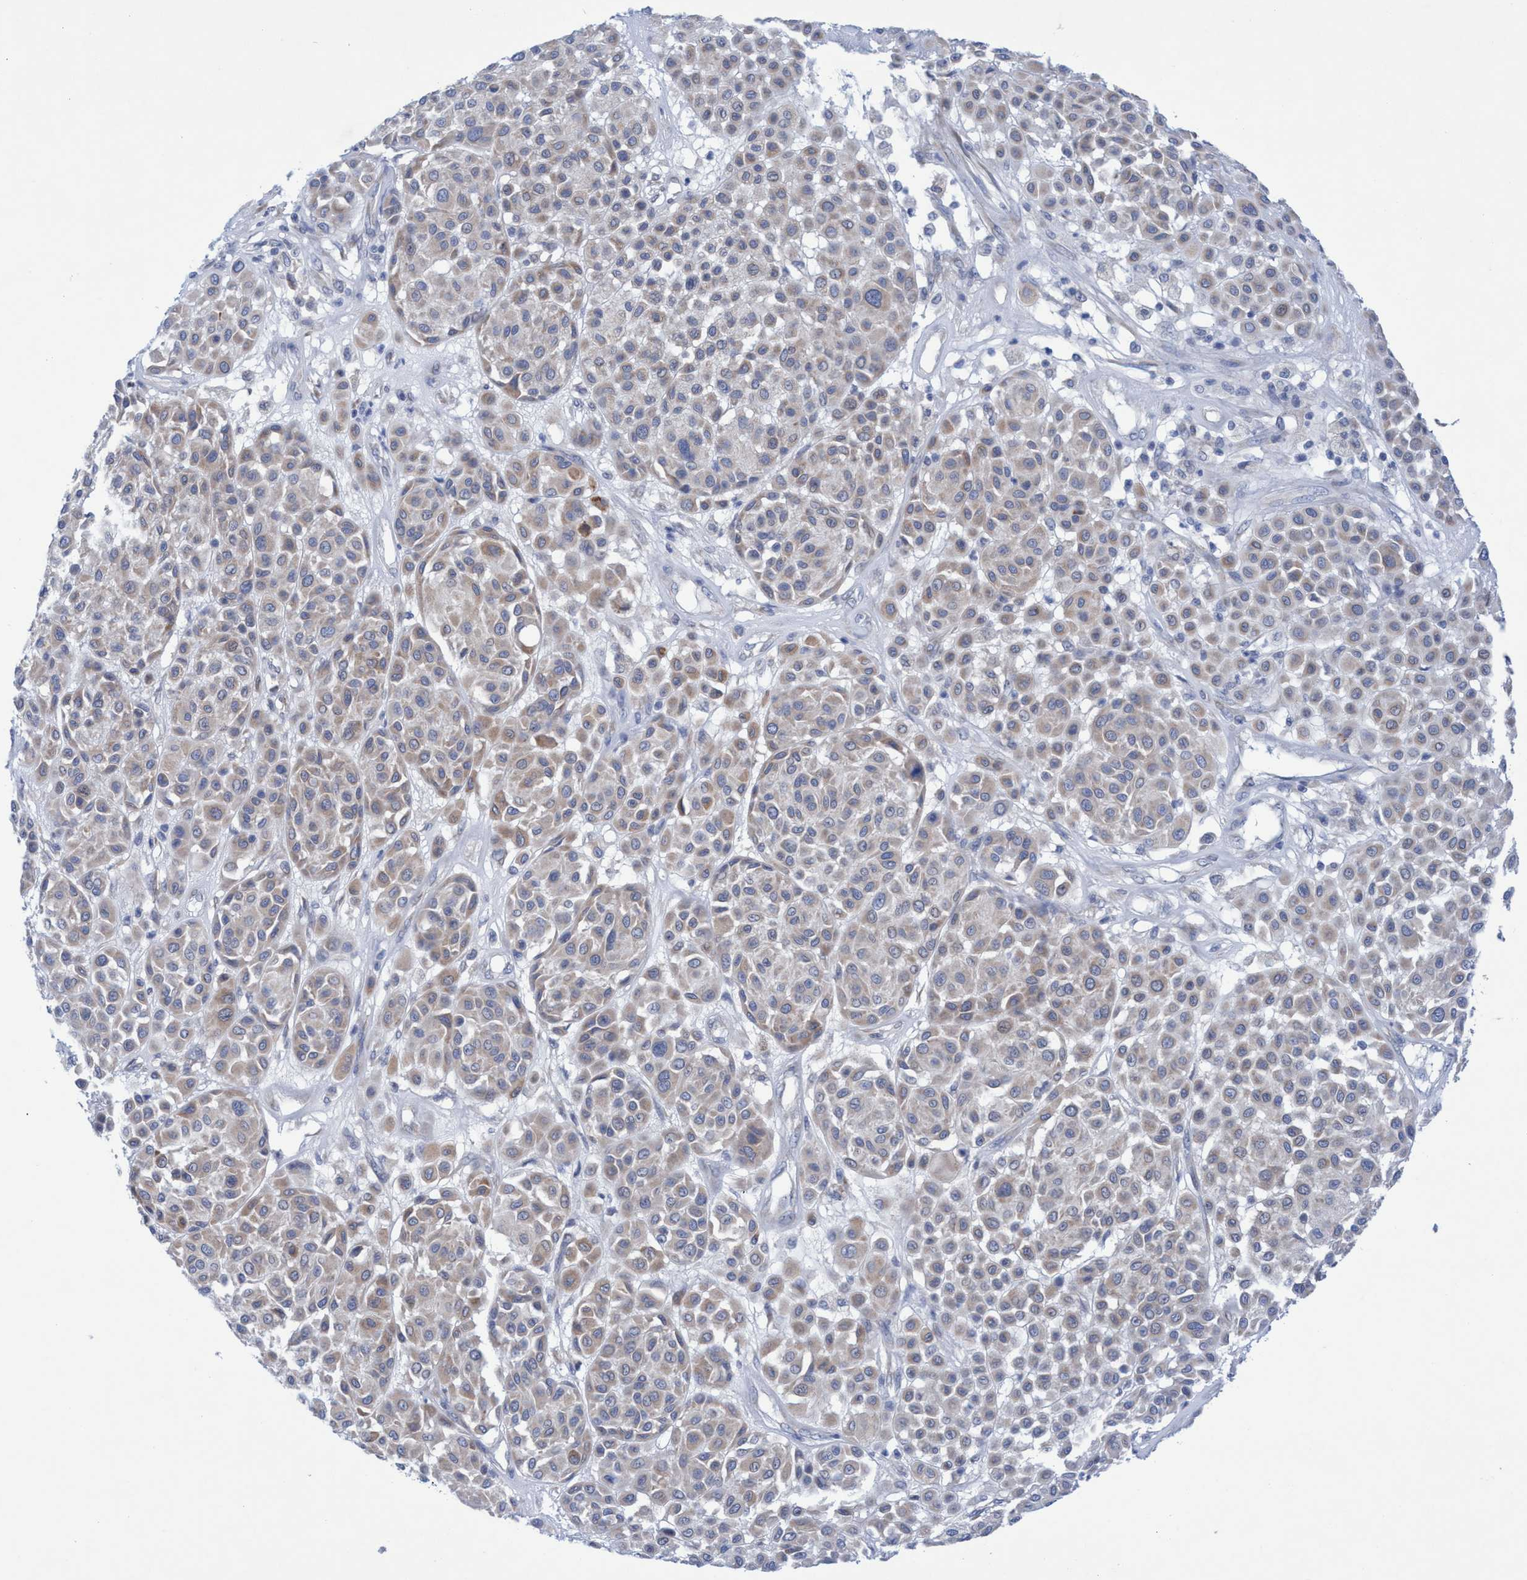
{"staining": {"intensity": "weak", "quantity": "25%-75%", "location": "cytoplasmic/membranous"}, "tissue": "melanoma", "cell_type": "Tumor cells", "image_type": "cancer", "snomed": [{"axis": "morphology", "description": "Malignant melanoma, Metastatic site"}, {"axis": "topography", "description": "Soft tissue"}], "caption": "A high-resolution image shows immunohistochemistry (IHC) staining of malignant melanoma (metastatic site), which reveals weak cytoplasmic/membranous staining in approximately 25%-75% of tumor cells.", "gene": "RSAD1", "patient": {"sex": "male", "age": 41}}